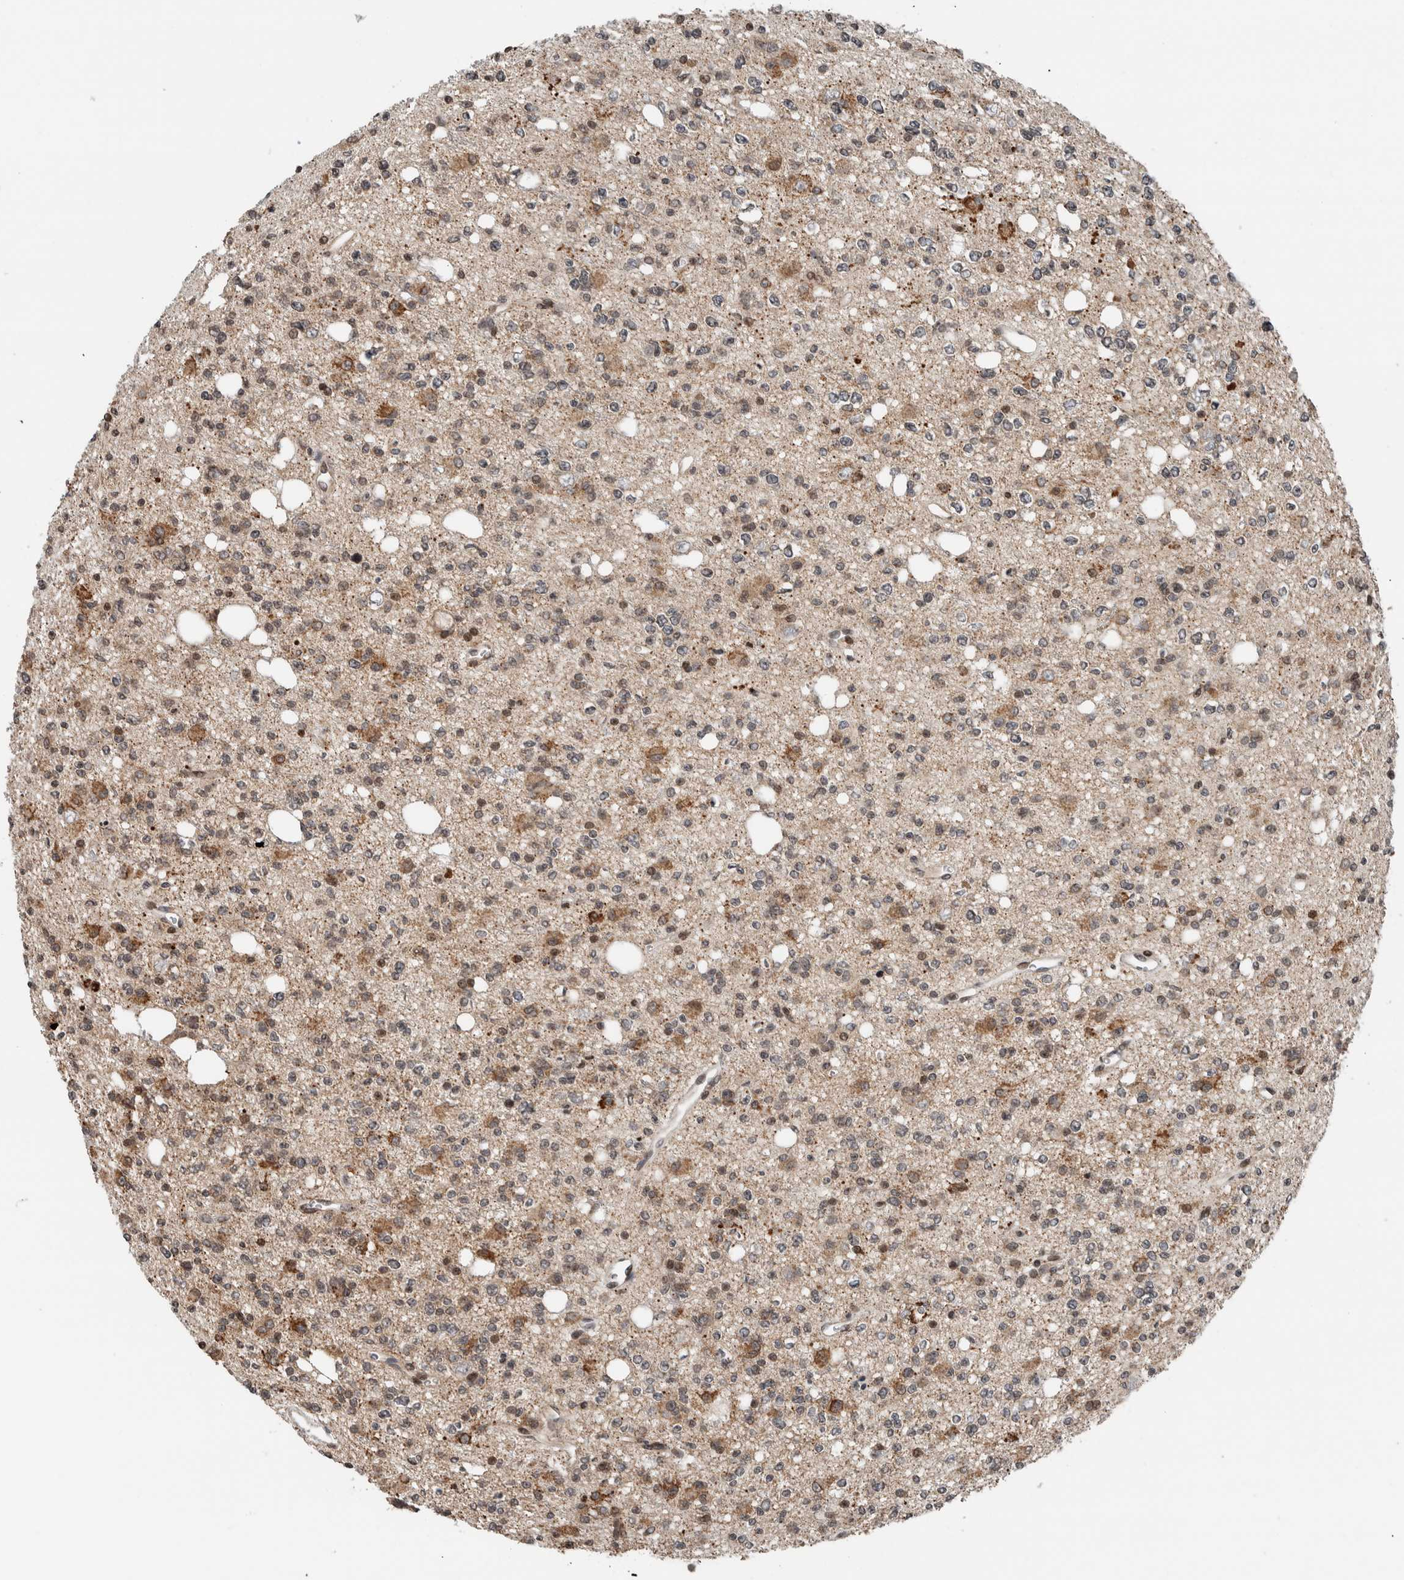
{"staining": {"intensity": "moderate", "quantity": "<25%", "location": "cytoplasmic/membranous"}, "tissue": "glioma", "cell_type": "Tumor cells", "image_type": "cancer", "snomed": [{"axis": "morphology", "description": "Glioma, malignant, High grade"}, {"axis": "topography", "description": "Brain"}], "caption": "High-magnification brightfield microscopy of glioma stained with DAB (brown) and counterstained with hematoxylin (blue). tumor cells exhibit moderate cytoplasmic/membranous staining is seen in about<25% of cells. Using DAB (3,3'-diaminobenzidine) (brown) and hematoxylin (blue) stains, captured at high magnification using brightfield microscopy.", "gene": "NPLOC4", "patient": {"sex": "female", "age": 62}}